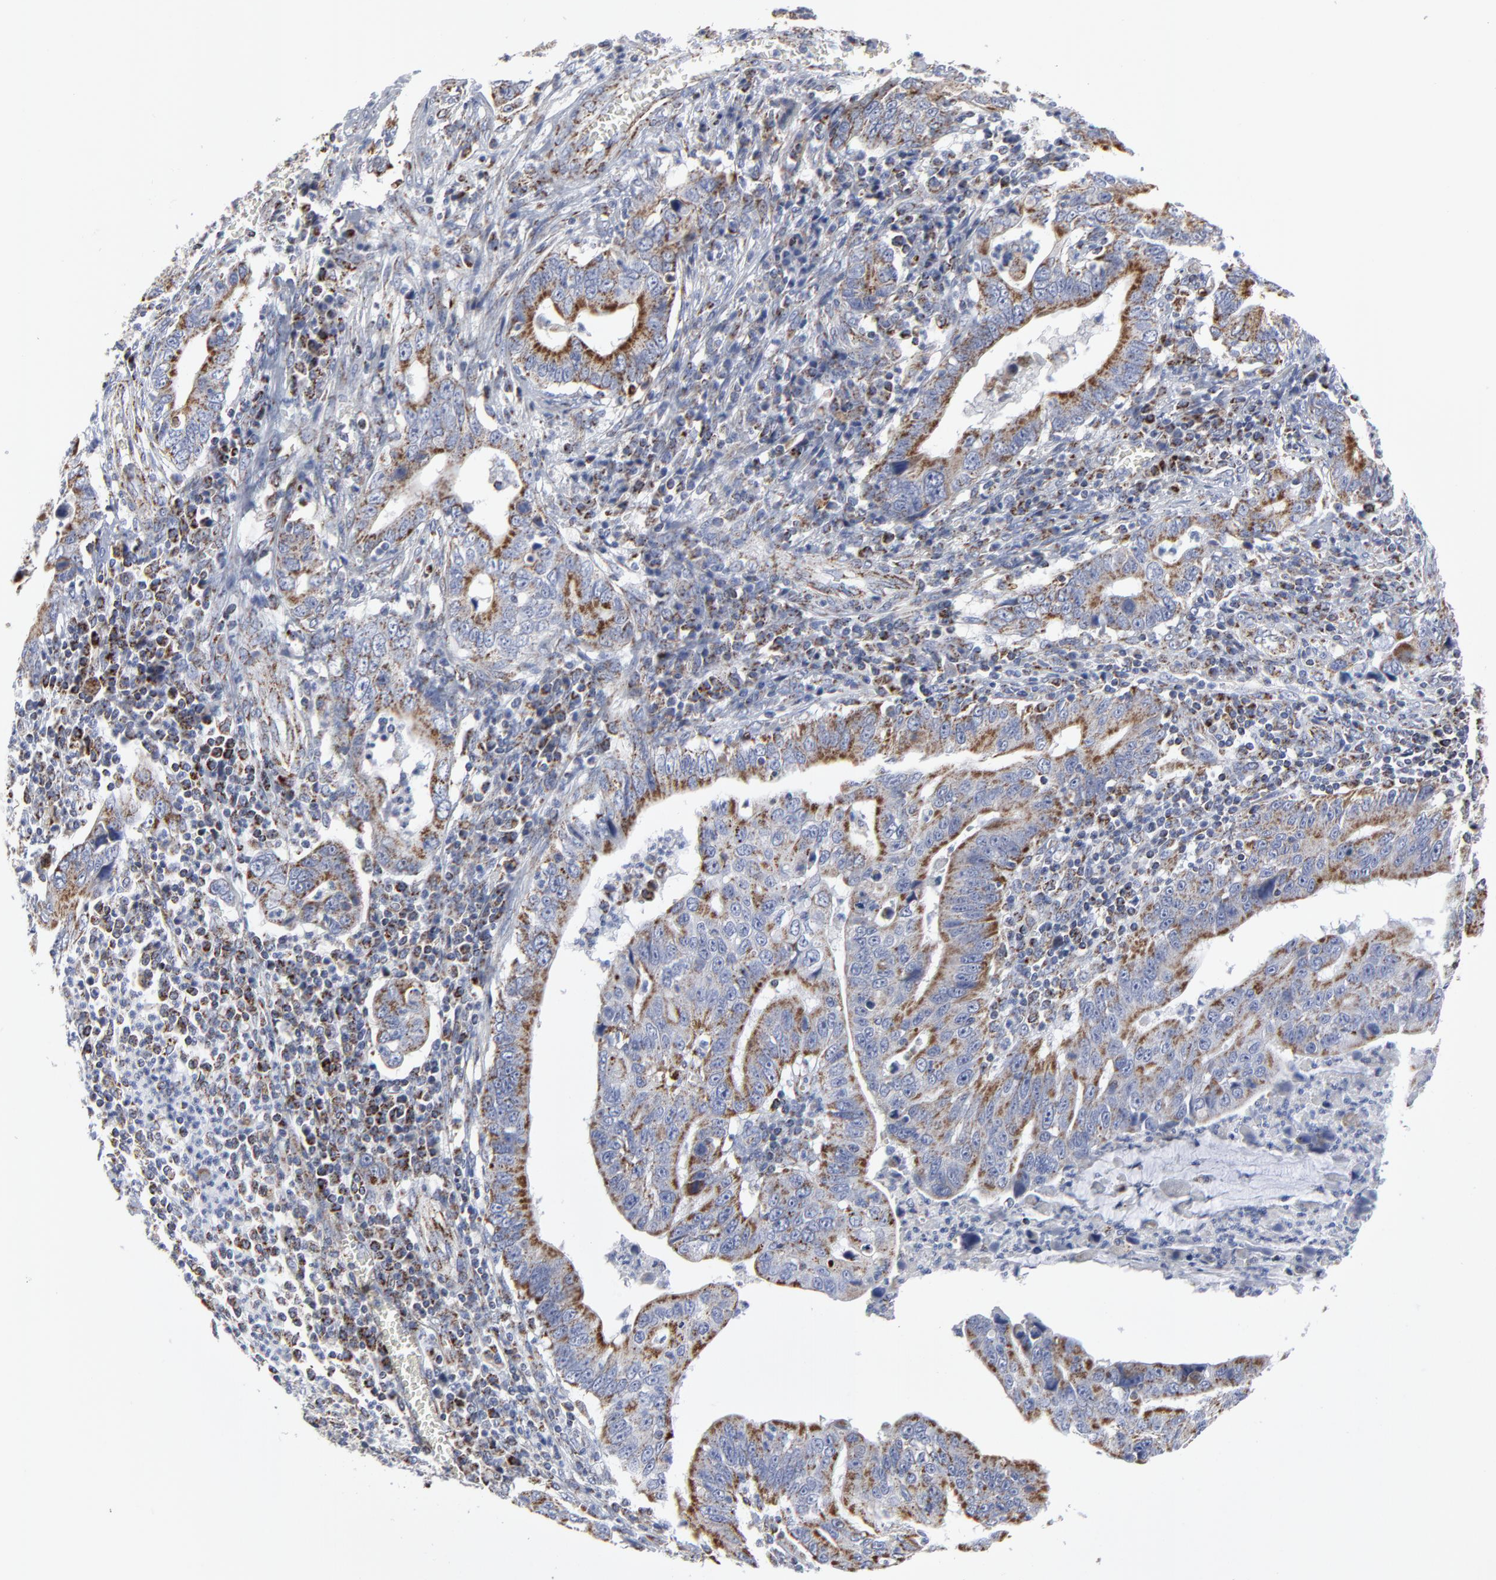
{"staining": {"intensity": "moderate", "quantity": "25%-75%", "location": "cytoplasmic/membranous"}, "tissue": "stomach cancer", "cell_type": "Tumor cells", "image_type": "cancer", "snomed": [{"axis": "morphology", "description": "Adenocarcinoma, NOS"}, {"axis": "topography", "description": "Stomach, upper"}], "caption": "Human stomach cancer stained for a protein (brown) demonstrates moderate cytoplasmic/membranous positive positivity in about 25%-75% of tumor cells.", "gene": "TXNRD2", "patient": {"sex": "male", "age": 63}}